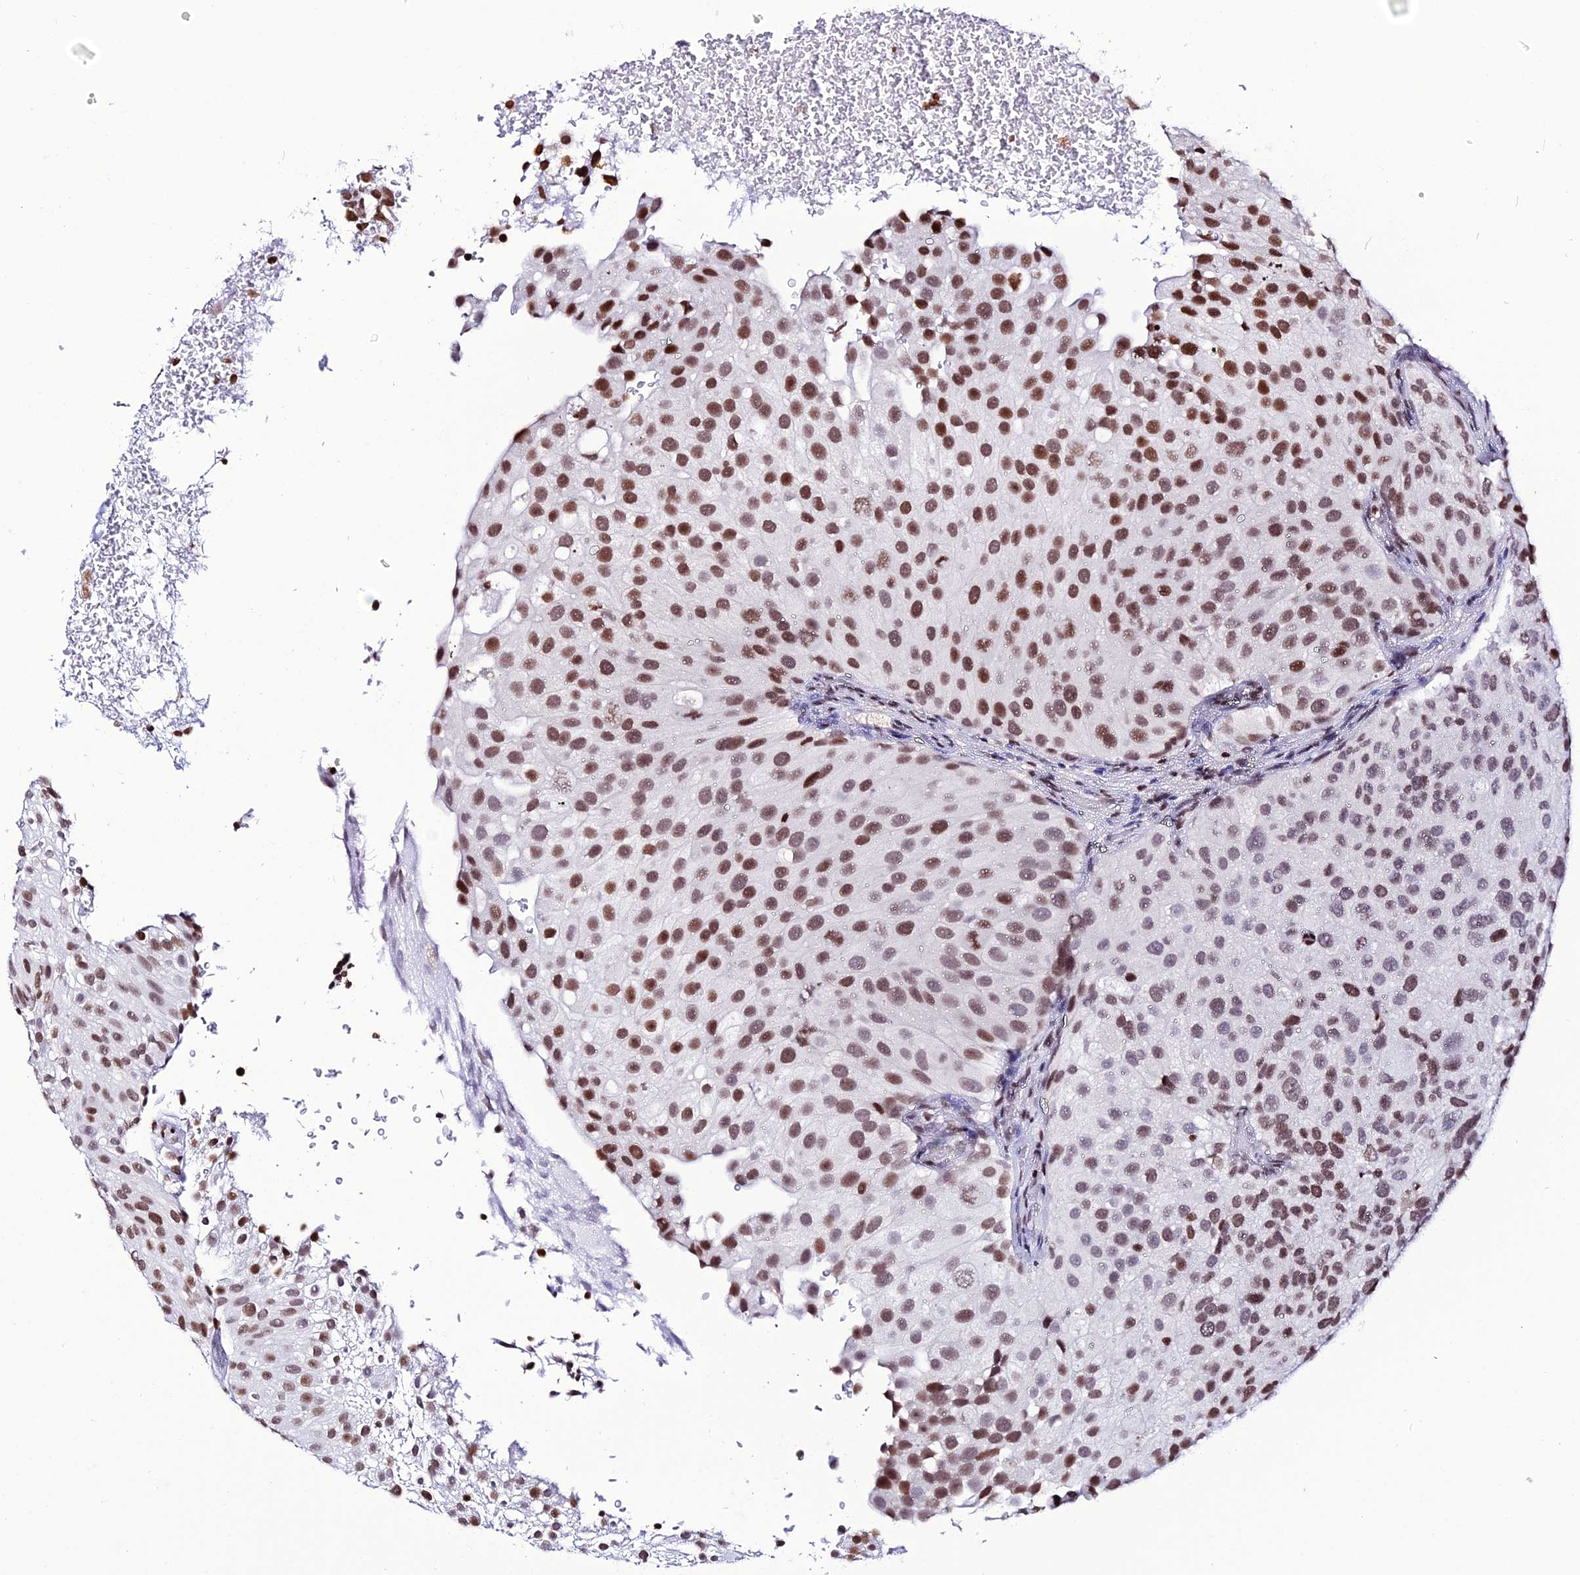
{"staining": {"intensity": "strong", "quantity": ">75%", "location": "nuclear"}, "tissue": "urothelial cancer", "cell_type": "Tumor cells", "image_type": "cancer", "snomed": [{"axis": "morphology", "description": "Urothelial carcinoma, Low grade"}, {"axis": "topography", "description": "Urinary bladder"}], "caption": "Protein staining of low-grade urothelial carcinoma tissue displays strong nuclear positivity in about >75% of tumor cells. (brown staining indicates protein expression, while blue staining denotes nuclei).", "gene": "MACROH2A2", "patient": {"sex": "male", "age": 78}}